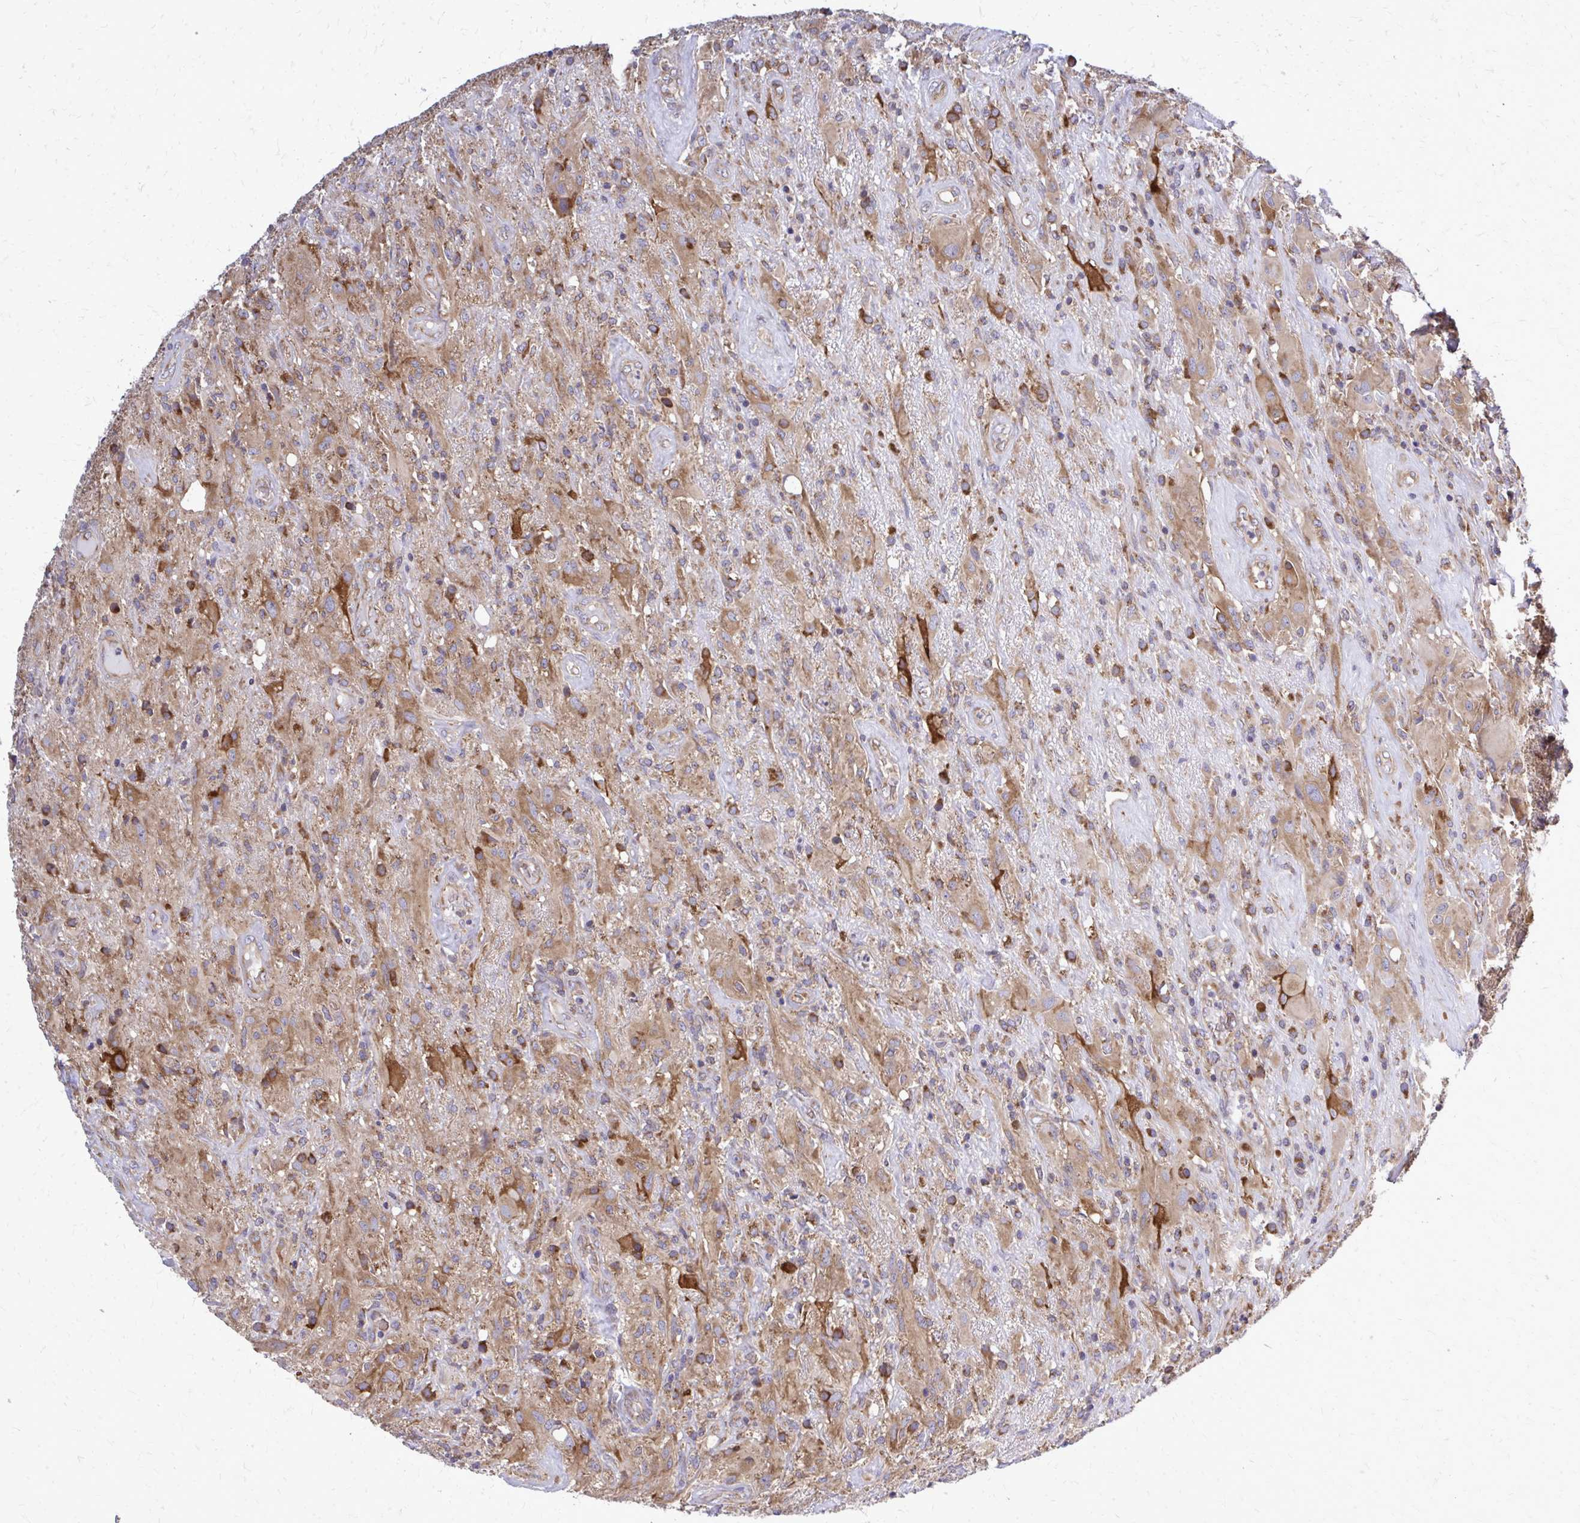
{"staining": {"intensity": "moderate", "quantity": ">75%", "location": "cytoplasmic/membranous"}, "tissue": "glioma", "cell_type": "Tumor cells", "image_type": "cancer", "snomed": [{"axis": "morphology", "description": "Glioma, malignant, High grade"}, {"axis": "topography", "description": "Brain"}], "caption": "Immunohistochemical staining of high-grade glioma (malignant) reveals moderate cytoplasmic/membranous protein expression in approximately >75% of tumor cells.", "gene": "PDK4", "patient": {"sex": "male", "age": 46}}